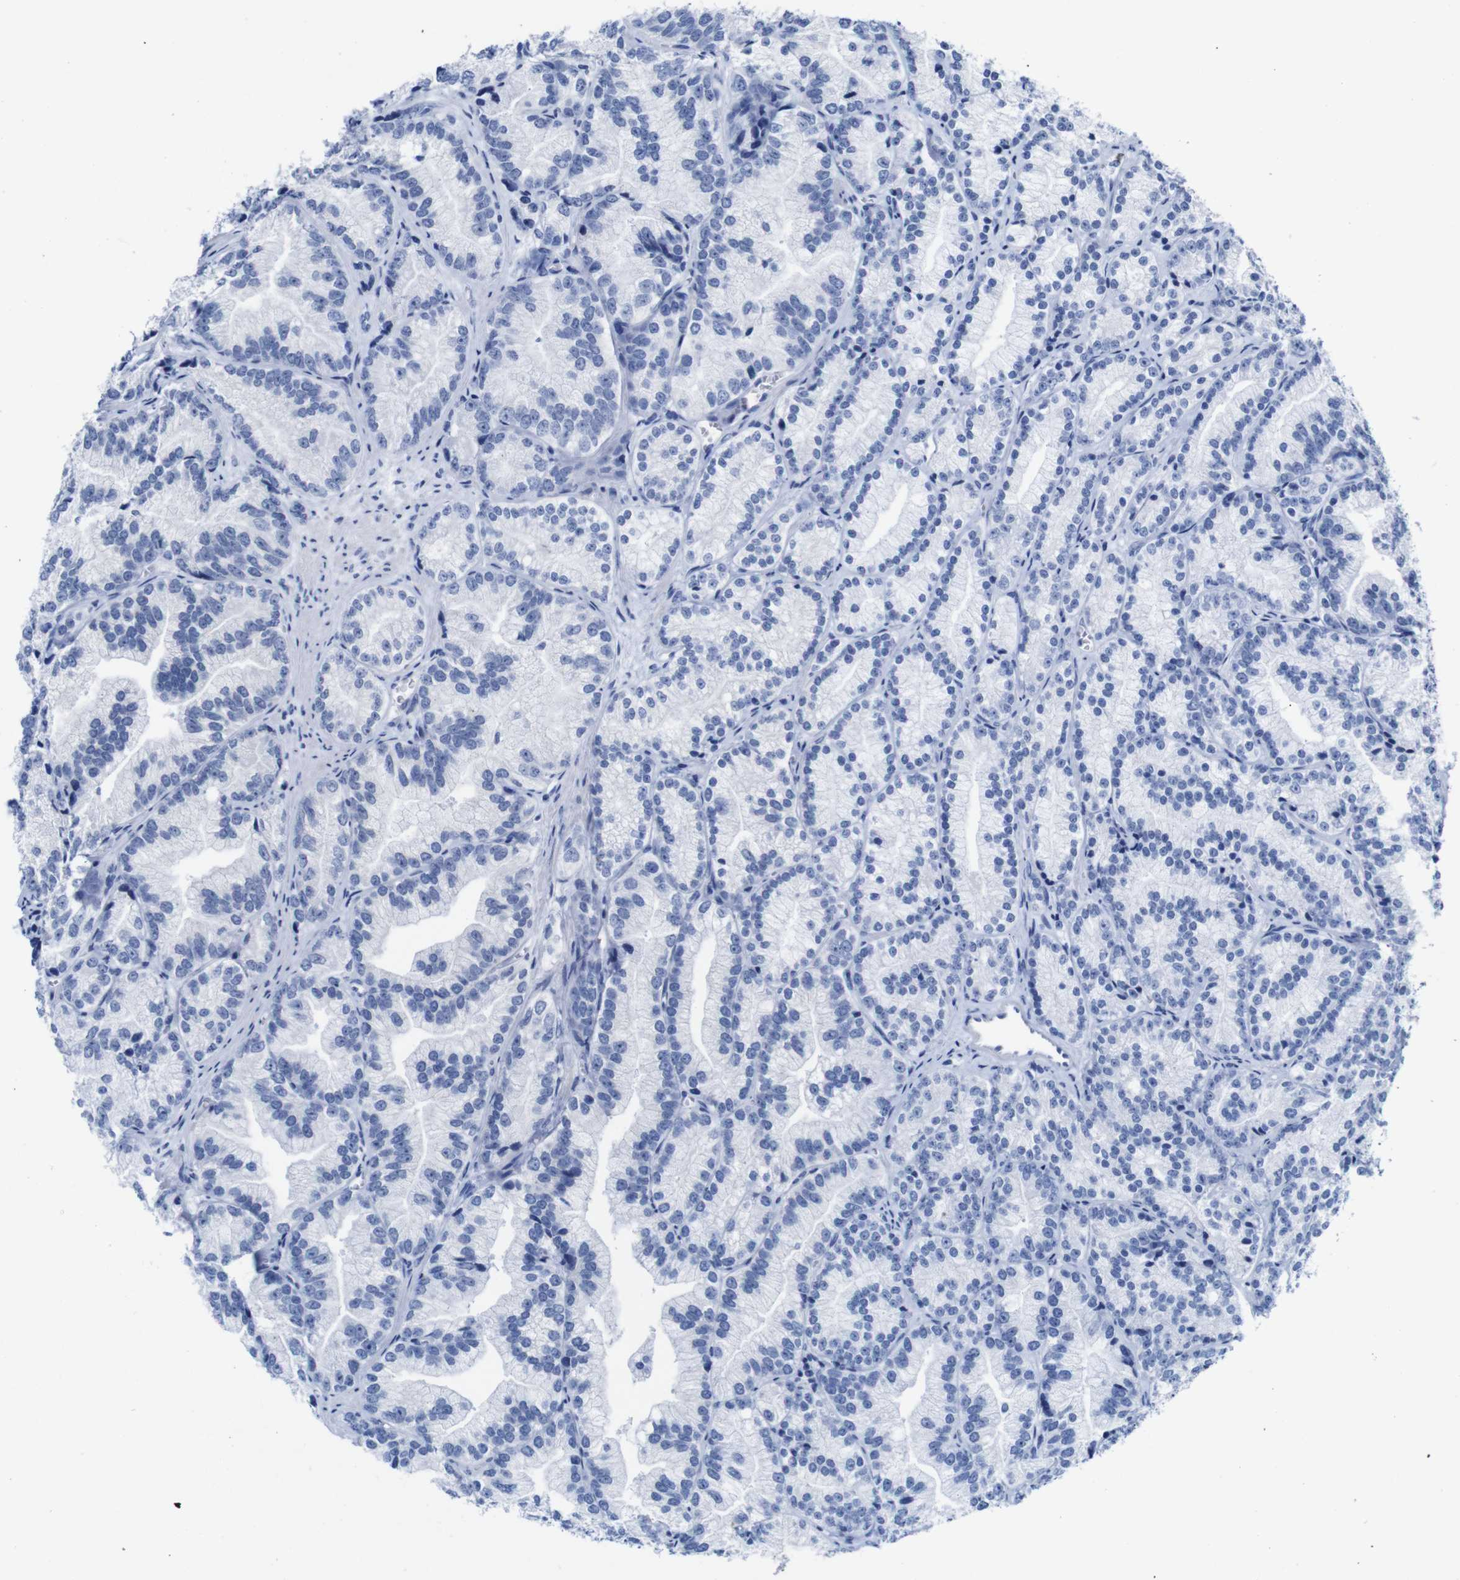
{"staining": {"intensity": "negative", "quantity": "none", "location": "none"}, "tissue": "prostate cancer", "cell_type": "Tumor cells", "image_type": "cancer", "snomed": [{"axis": "morphology", "description": "Adenocarcinoma, Low grade"}, {"axis": "topography", "description": "Prostate"}], "caption": "This is an immunohistochemistry (IHC) histopathology image of human prostate cancer (low-grade adenocarcinoma). There is no staining in tumor cells.", "gene": "TCEAL9", "patient": {"sex": "male", "age": 89}}